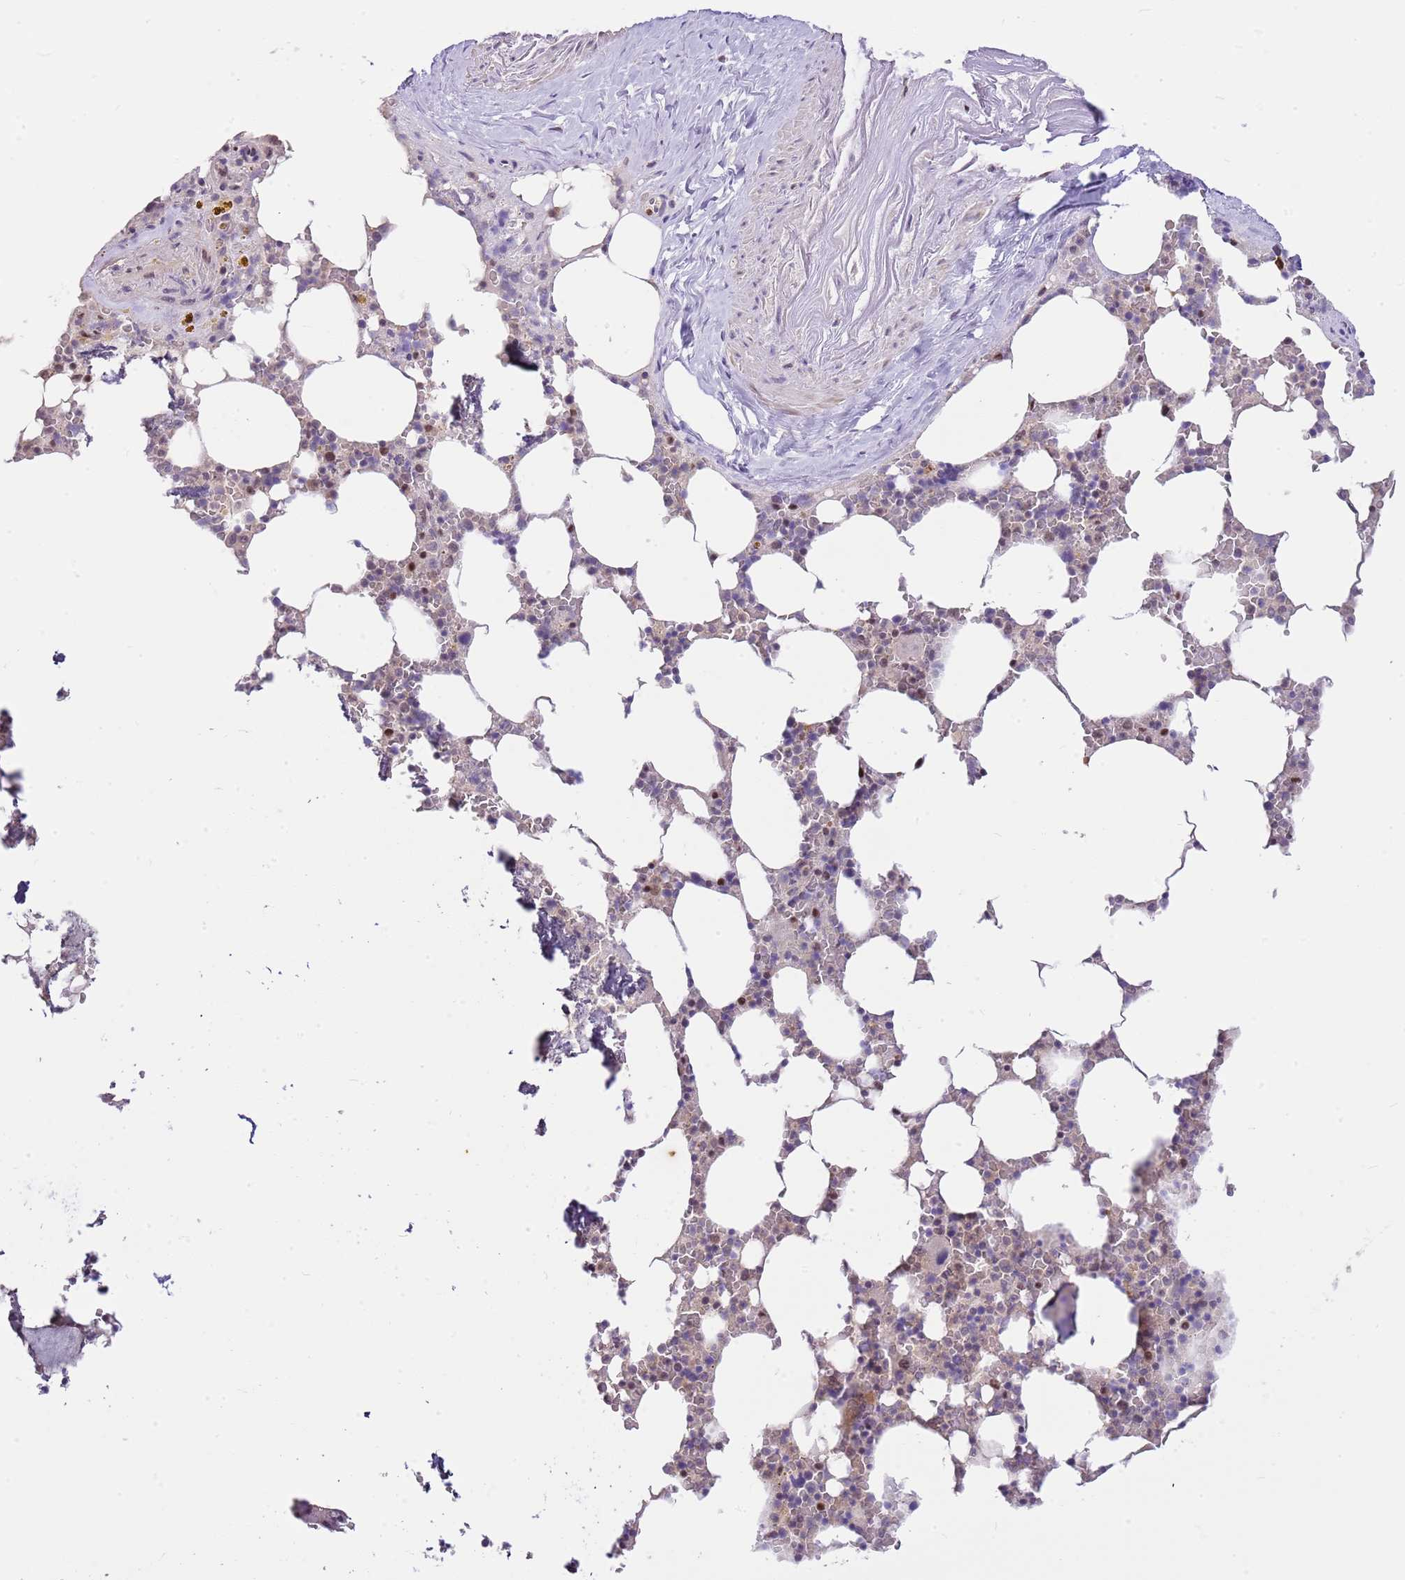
{"staining": {"intensity": "strong", "quantity": "<25%", "location": "nuclear"}, "tissue": "bone marrow", "cell_type": "Hematopoietic cells", "image_type": "normal", "snomed": [{"axis": "morphology", "description": "Normal tissue, NOS"}, {"axis": "topography", "description": "Bone marrow"}], "caption": "Immunohistochemical staining of unremarkable human bone marrow displays <25% levels of strong nuclear protein staining in approximately <25% of hematopoietic cells.", "gene": "RFK", "patient": {"sex": "male", "age": 64}}